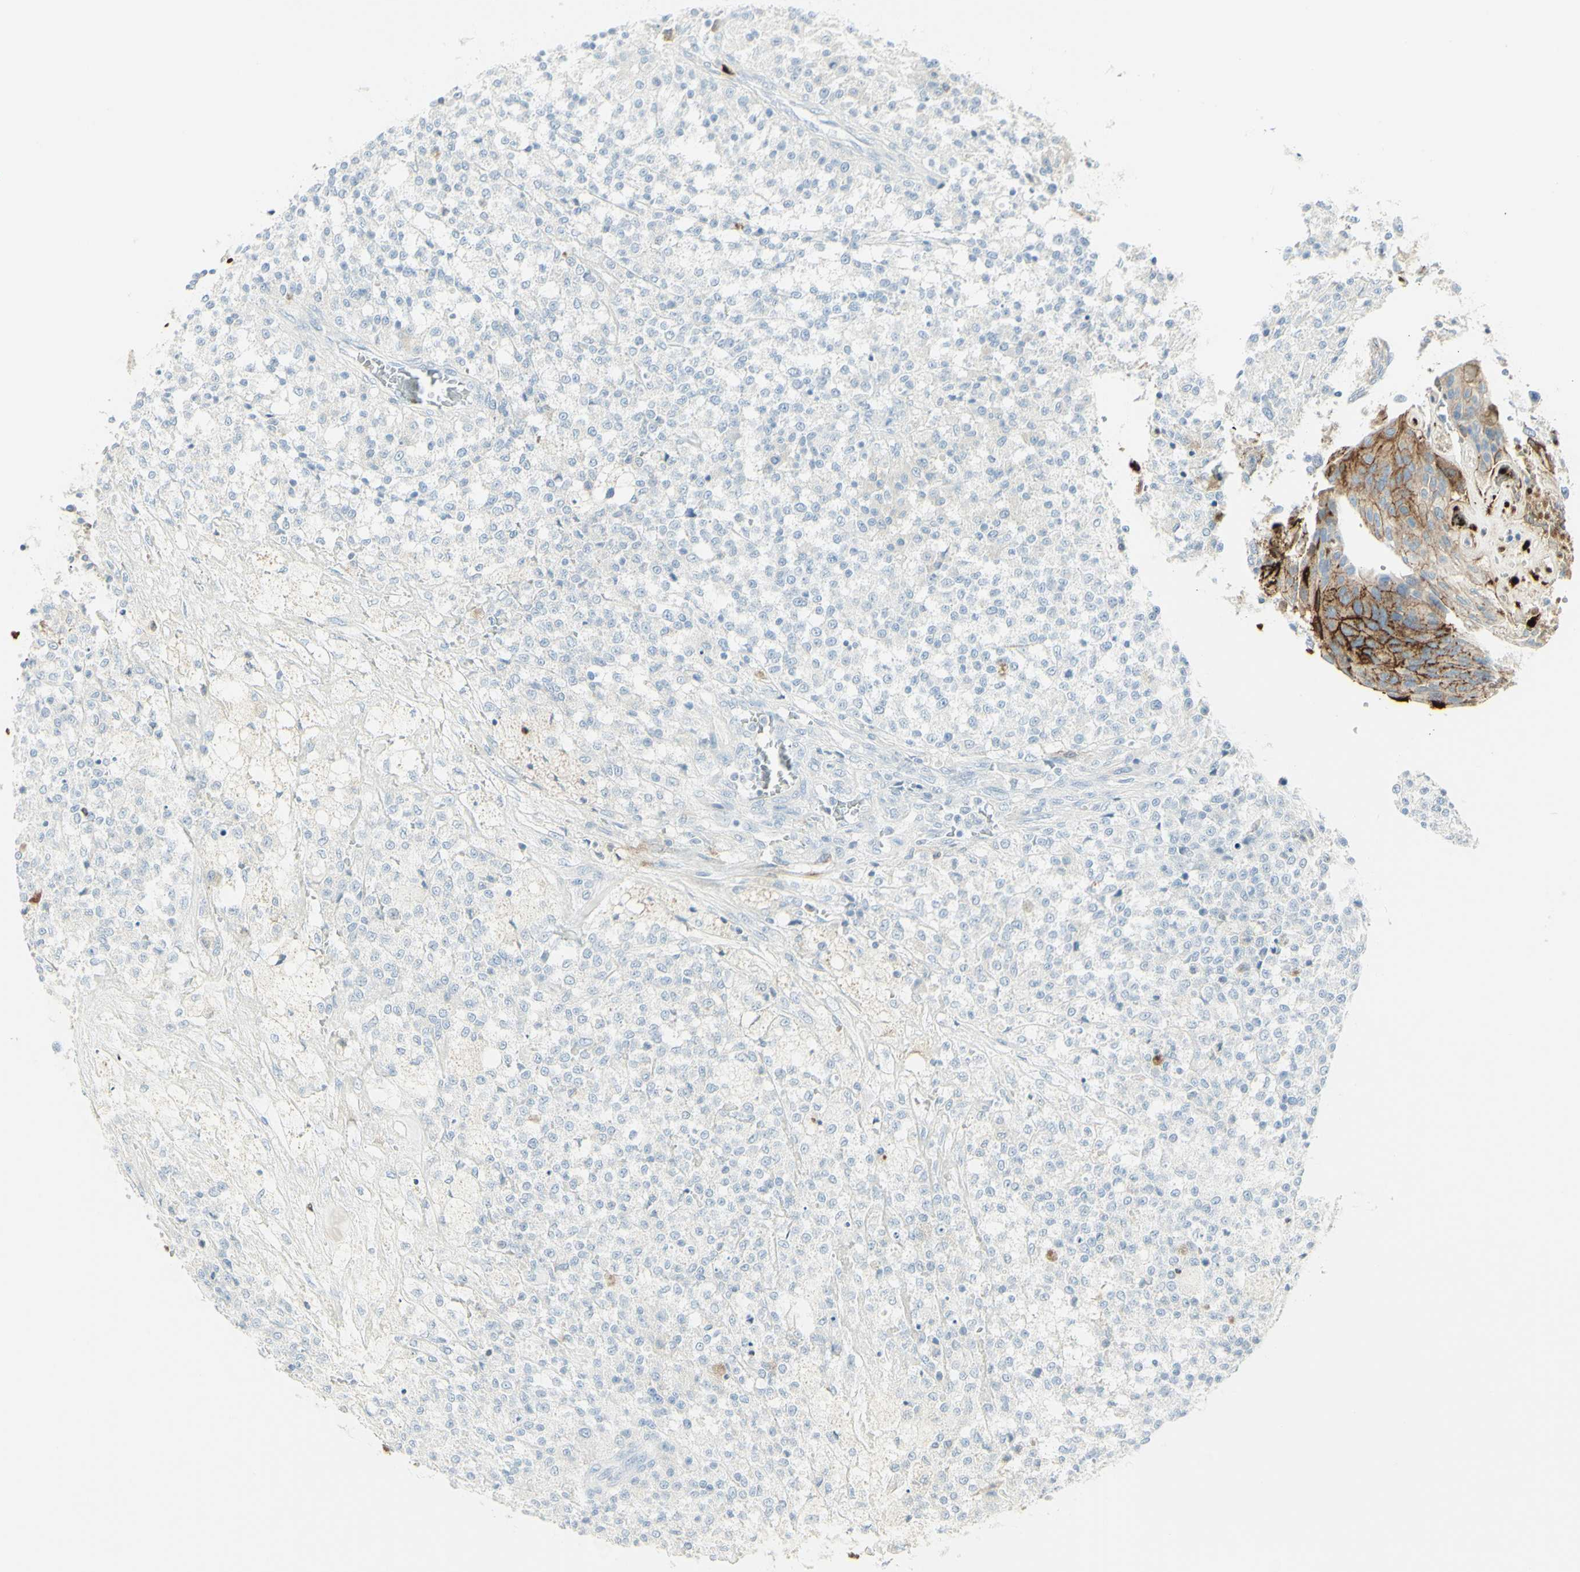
{"staining": {"intensity": "negative", "quantity": "none", "location": "none"}, "tissue": "testis cancer", "cell_type": "Tumor cells", "image_type": "cancer", "snomed": [{"axis": "morphology", "description": "Seminoma, NOS"}, {"axis": "topography", "description": "Testis"}], "caption": "High magnification brightfield microscopy of testis cancer (seminoma) stained with DAB (brown) and counterstained with hematoxylin (blue): tumor cells show no significant expression. (Stains: DAB (3,3'-diaminobenzidine) immunohistochemistry with hematoxylin counter stain, Microscopy: brightfield microscopy at high magnification).", "gene": "MDK", "patient": {"sex": "male", "age": 59}}